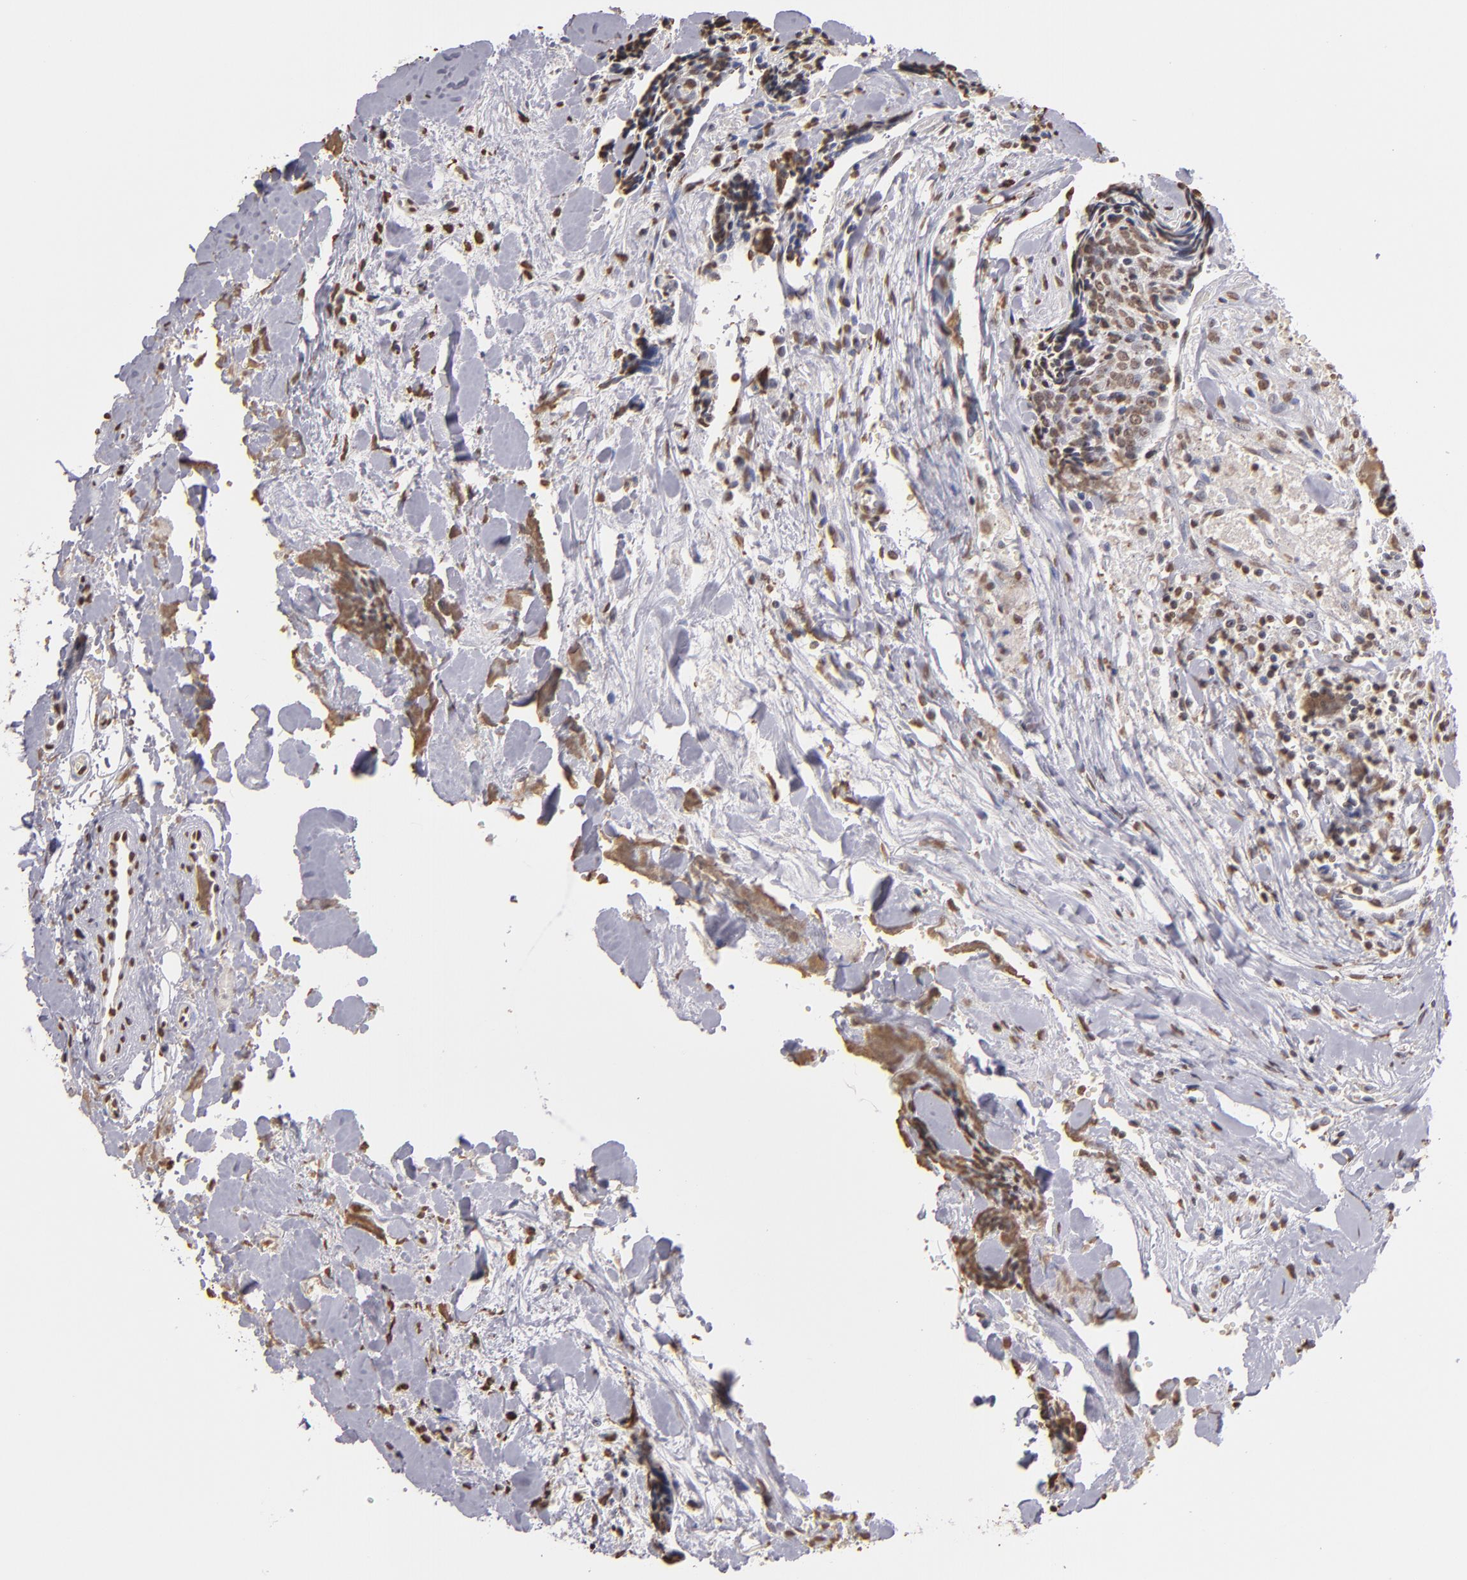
{"staining": {"intensity": "moderate", "quantity": "<25%", "location": "nuclear"}, "tissue": "head and neck cancer", "cell_type": "Tumor cells", "image_type": "cancer", "snomed": [{"axis": "morphology", "description": "Squamous cell carcinoma, NOS"}, {"axis": "topography", "description": "Salivary gland"}, {"axis": "topography", "description": "Head-Neck"}], "caption": "Tumor cells reveal low levels of moderate nuclear expression in approximately <25% of cells in head and neck cancer (squamous cell carcinoma). (Stains: DAB in brown, nuclei in blue, Microscopy: brightfield microscopy at high magnification).", "gene": "LBX1", "patient": {"sex": "male", "age": 70}}